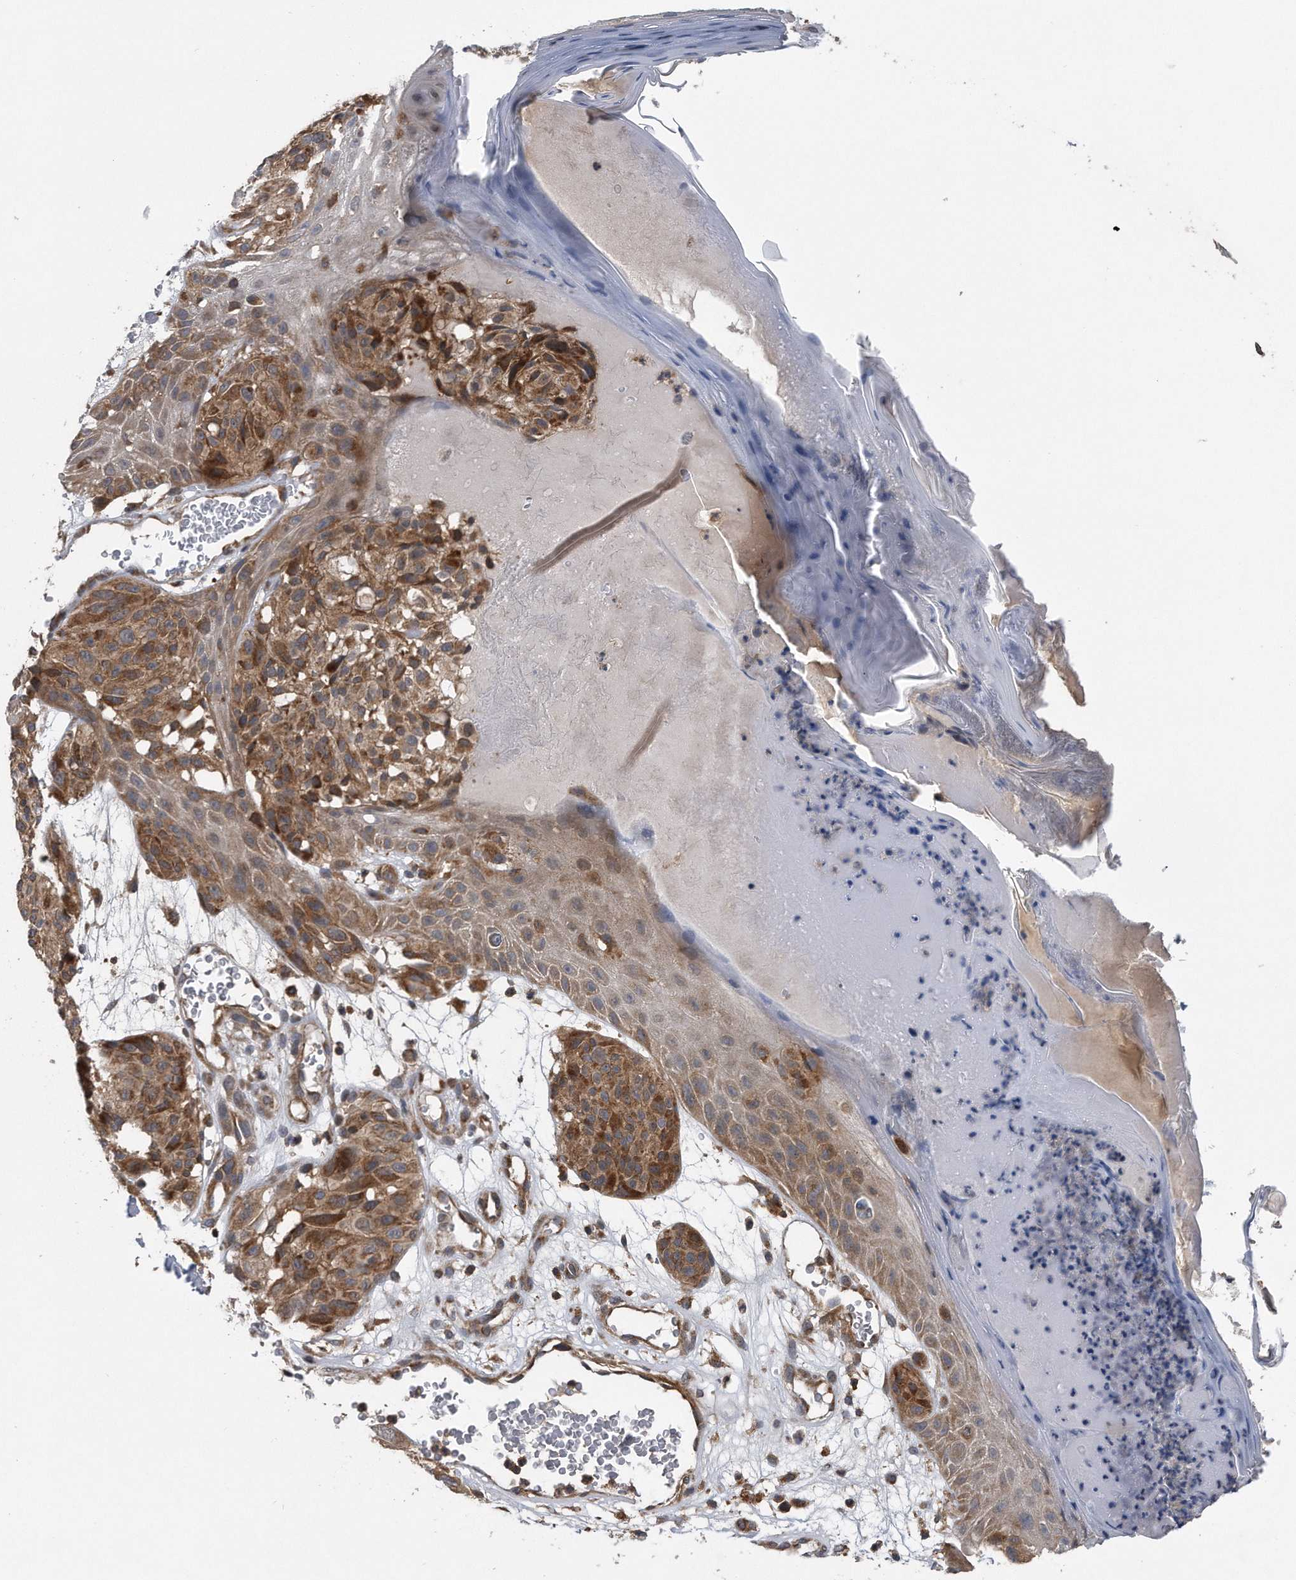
{"staining": {"intensity": "moderate", "quantity": ">75%", "location": "cytoplasmic/membranous"}, "tissue": "melanoma", "cell_type": "Tumor cells", "image_type": "cancer", "snomed": [{"axis": "morphology", "description": "Malignant melanoma, NOS"}, {"axis": "topography", "description": "Skin"}], "caption": "Protein positivity by IHC displays moderate cytoplasmic/membranous staining in about >75% of tumor cells in melanoma. The protein is shown in brown color, while the nuclei are stained blue.", "gene": "ALPK2", "patient": {"sex": "male", "age": 83}}